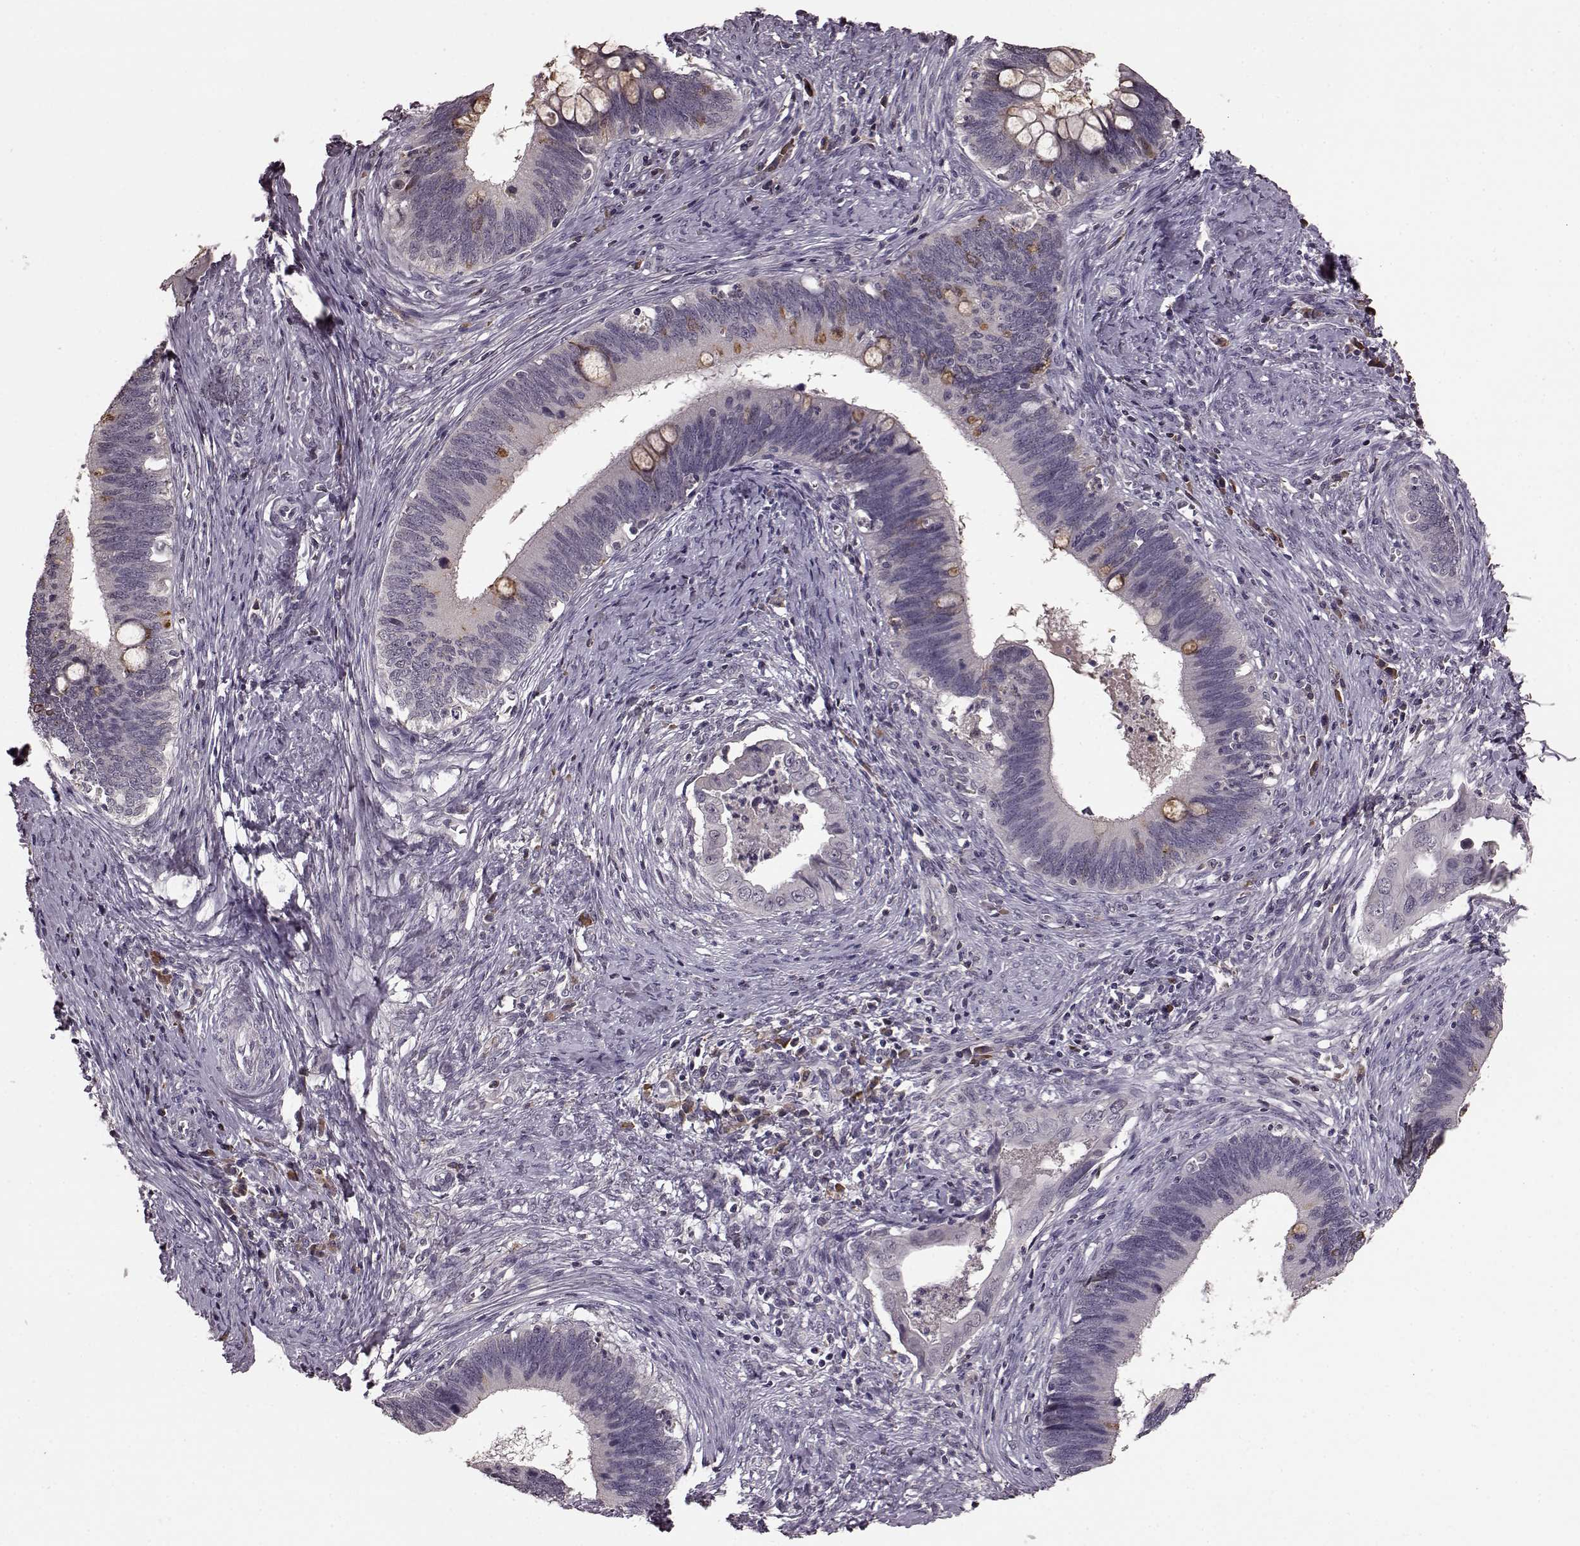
{"staining": {"intensity": "negative", "quantity": "none", "location": "none"}, "tissue": "cervical cancer", "cell_type": "Tumor cells", "image_type": "cancer", "snomed": [{"axis": "morphology", "description": "Adenocarcinoma, NOS"}, {"axis": "topography", "description": "Cervix"}], "caption": "High power microscopy micrograph of an immunohistochemistry micrograph of adenocarcinoma (cervical), revealing no significant positivity in tumor cells.", "gene": "NRL", "patient": {"sex": "female", "age": 42}}